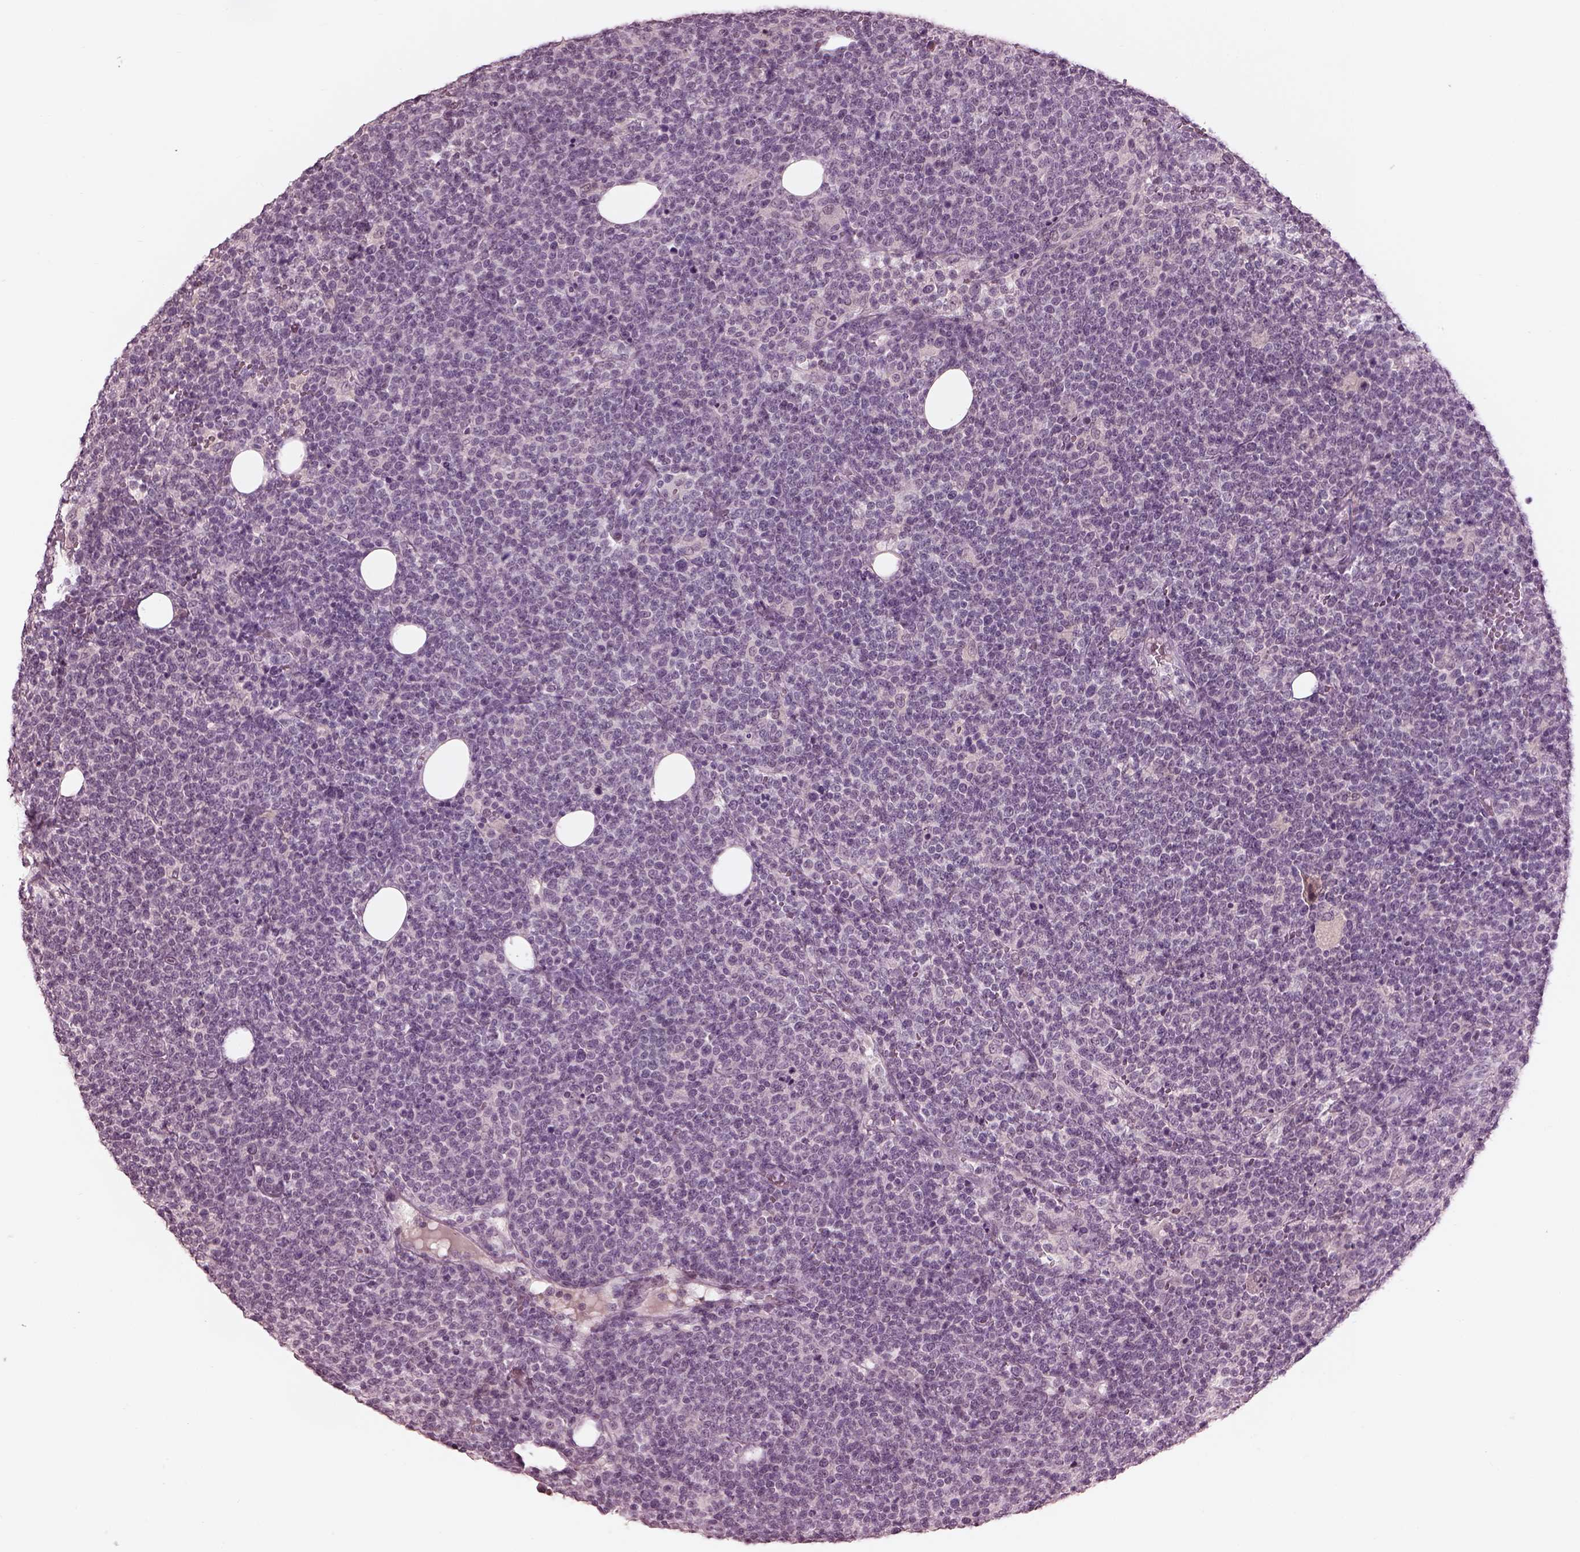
{"staining": {"intensity": "negative", "quantity": "none", "location": "none"}, "tissue": "lymphoma", "cell_type": "Tumor cells", "image_type": "cancer", "snomed": [{"axis": "morphology", "description": "Malignant lymphoma, non-Hodgkin's type, High grade"}, {"axis": "topography", "description": "Lymph node"}], "caption": "Immunohistochemistry (IHC) image of human lymphoma stained for a protein (brown), which displays no positivity in tumor cells. (Brightfield microscopy of DAB immunohistochemistry at high magnification).", "gene": "GARIN4", "patient": {"sex": "male", "age": 61}}